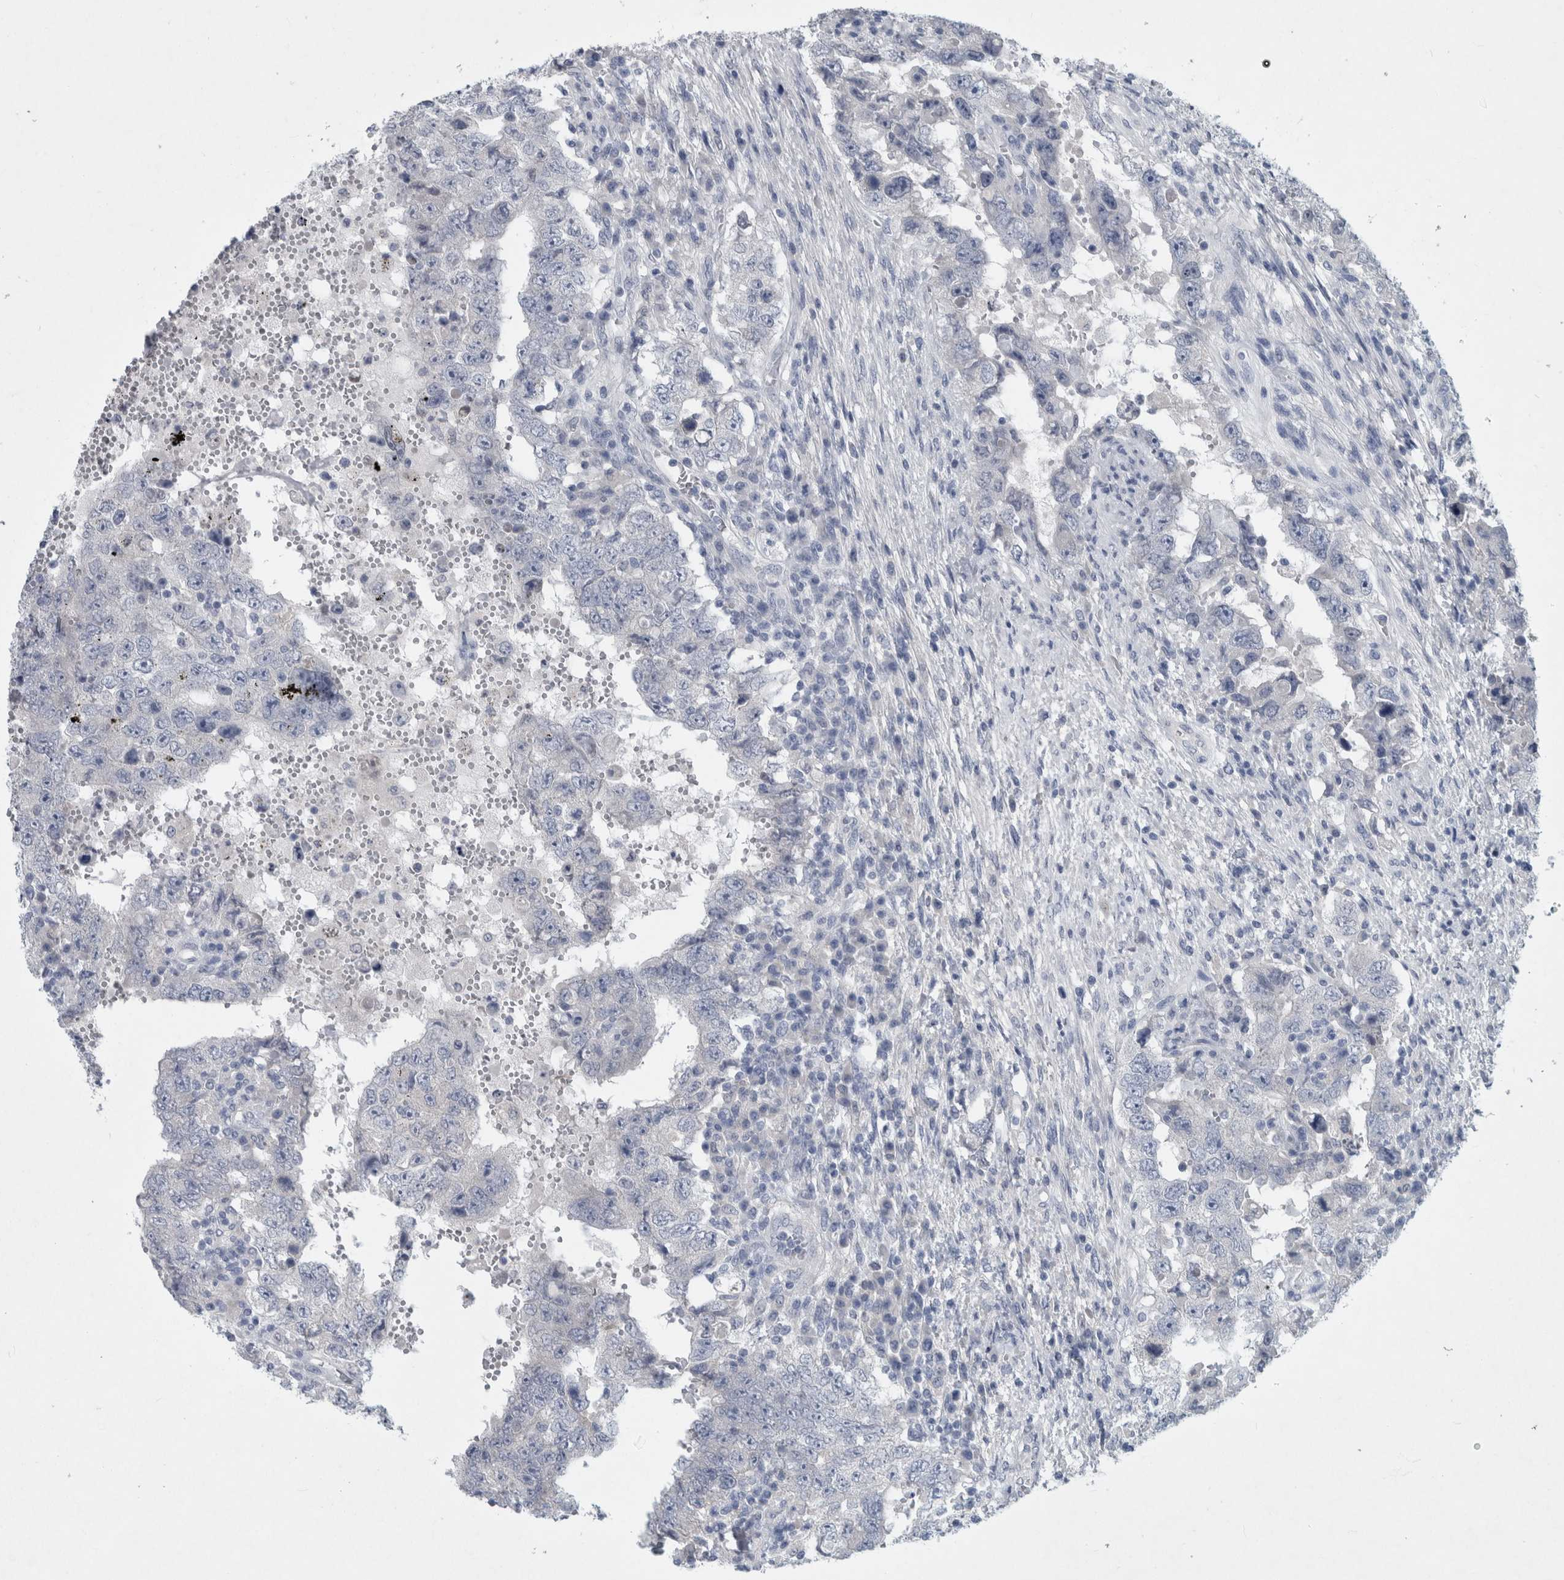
{"staining": {"intensity": "negative", "quantity": "none", "location": "none"}, "tissue": "testis cancer", "cell_type": "Tumor cells", "image_type": "cancer", "snomed": [{"axis": "morphology", "description": "Carcinoma, Embryonal, NOS"}, {"axis": "topography", "description": "Testis"}], "caption": "An immunohistochemistry (IHC) histopathology image of testis embryonal carcinoma is shown. There is no staining in tumor cells of testis embryonal carcinoma.", "gene": "FAM83H", "patient": {"sex": "male", "age": 26}}